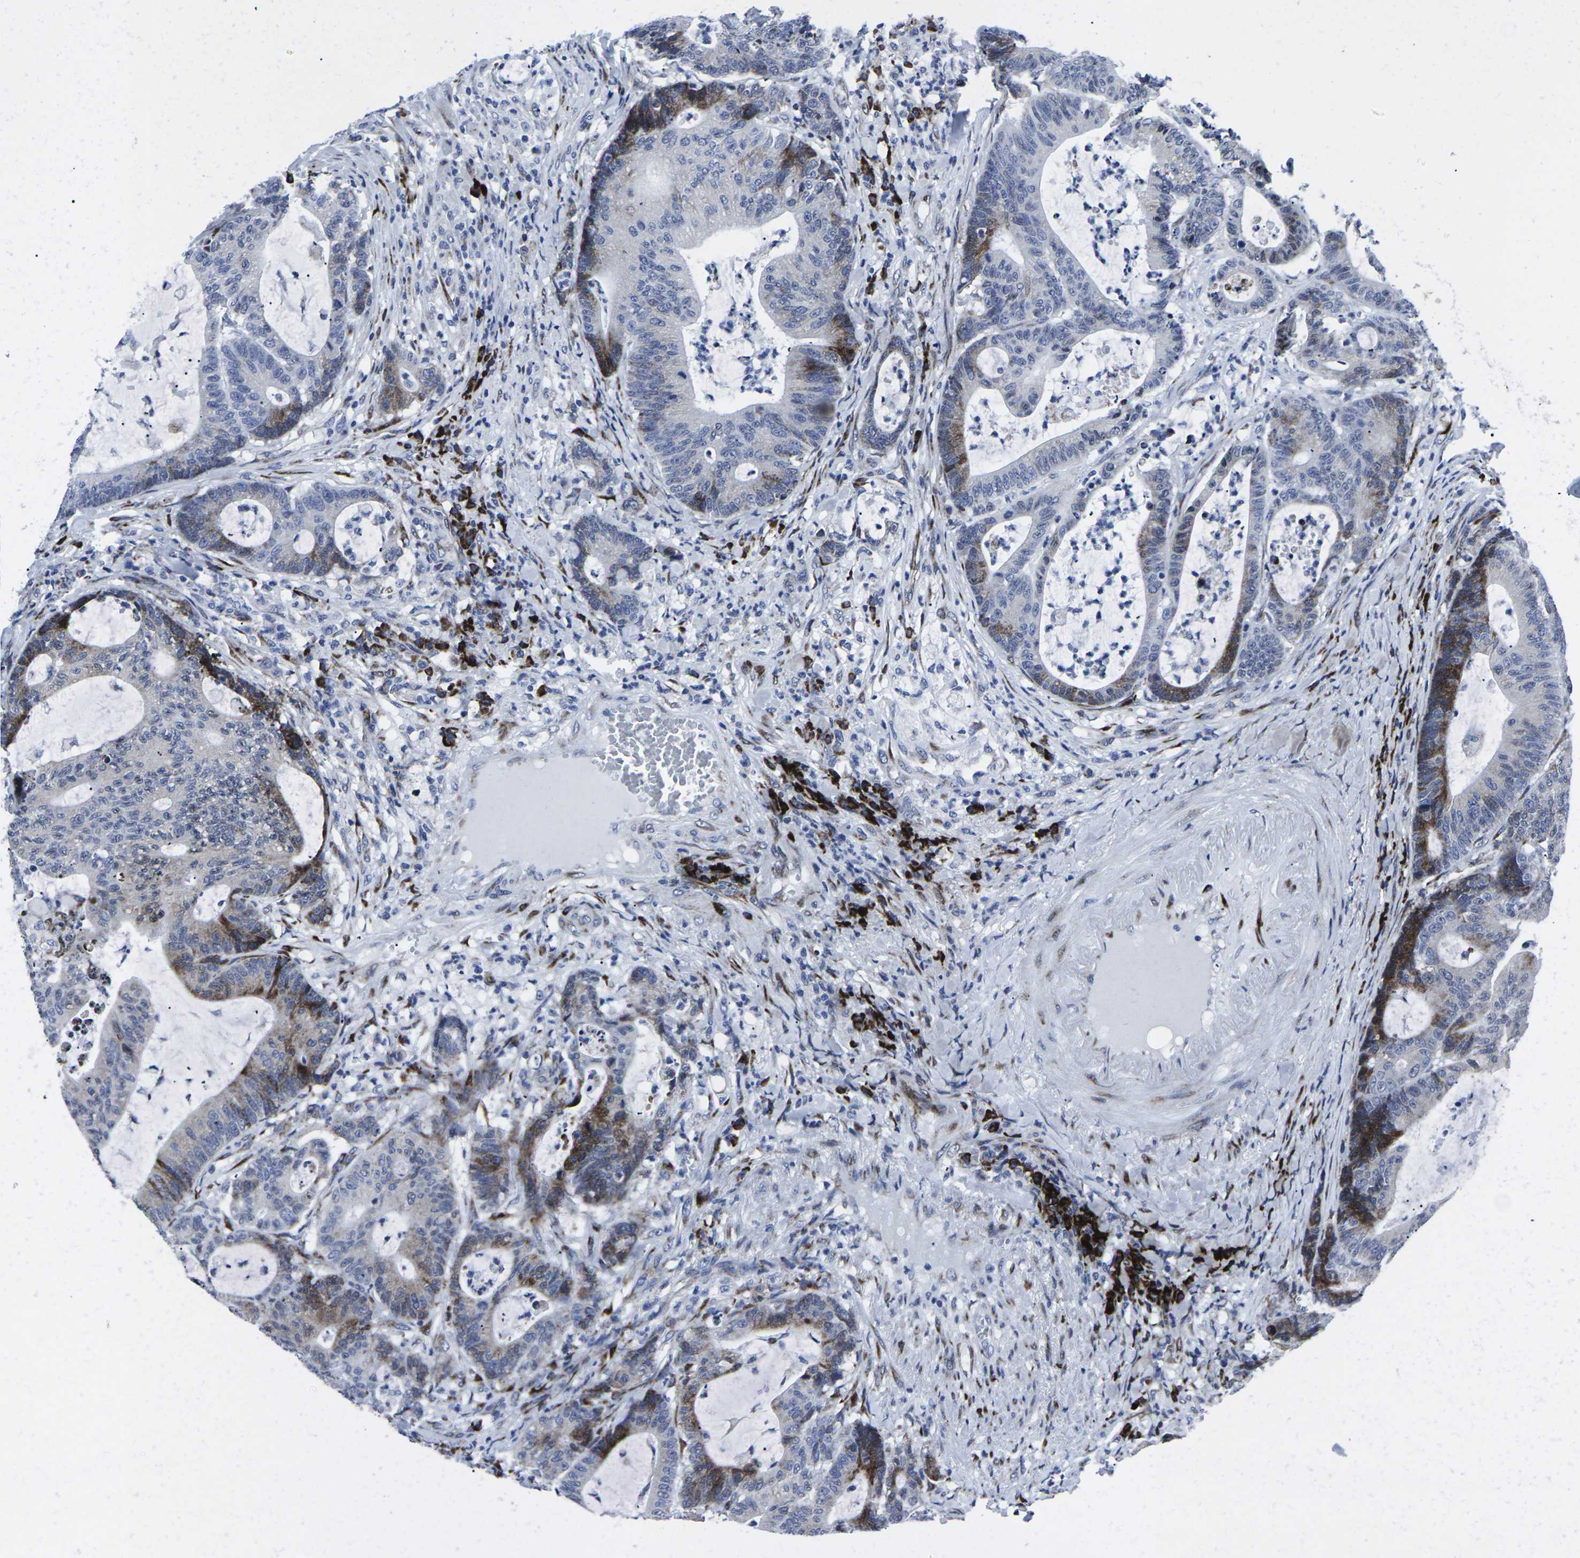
{"staining": {"intensity": "moderate", "quantity": "<25%", "location": "cytoplasmic/membranous"}, "tissue": "colorectal cancer", "cell_type": "Tumor cells", "image_type": "cancer", "snomed": [{"axis": "morphology", "description": "Adenocarcinoma, NOS"}, {"axis": "topography", "description": "Colon"}], "caption": "IHC image of neoplastic tissue: human colorectal cancer (adenocarcinoma) stained using immunohistochemistry (IHC) shows low levels of moderate protein expression localized specifically in the cytoplasmic/membranous of tumor cells, appearing as a cytoplasmic/membranous brown color.", "gene": "RPN1", "patient": {"sex": "female", "age": 84}}